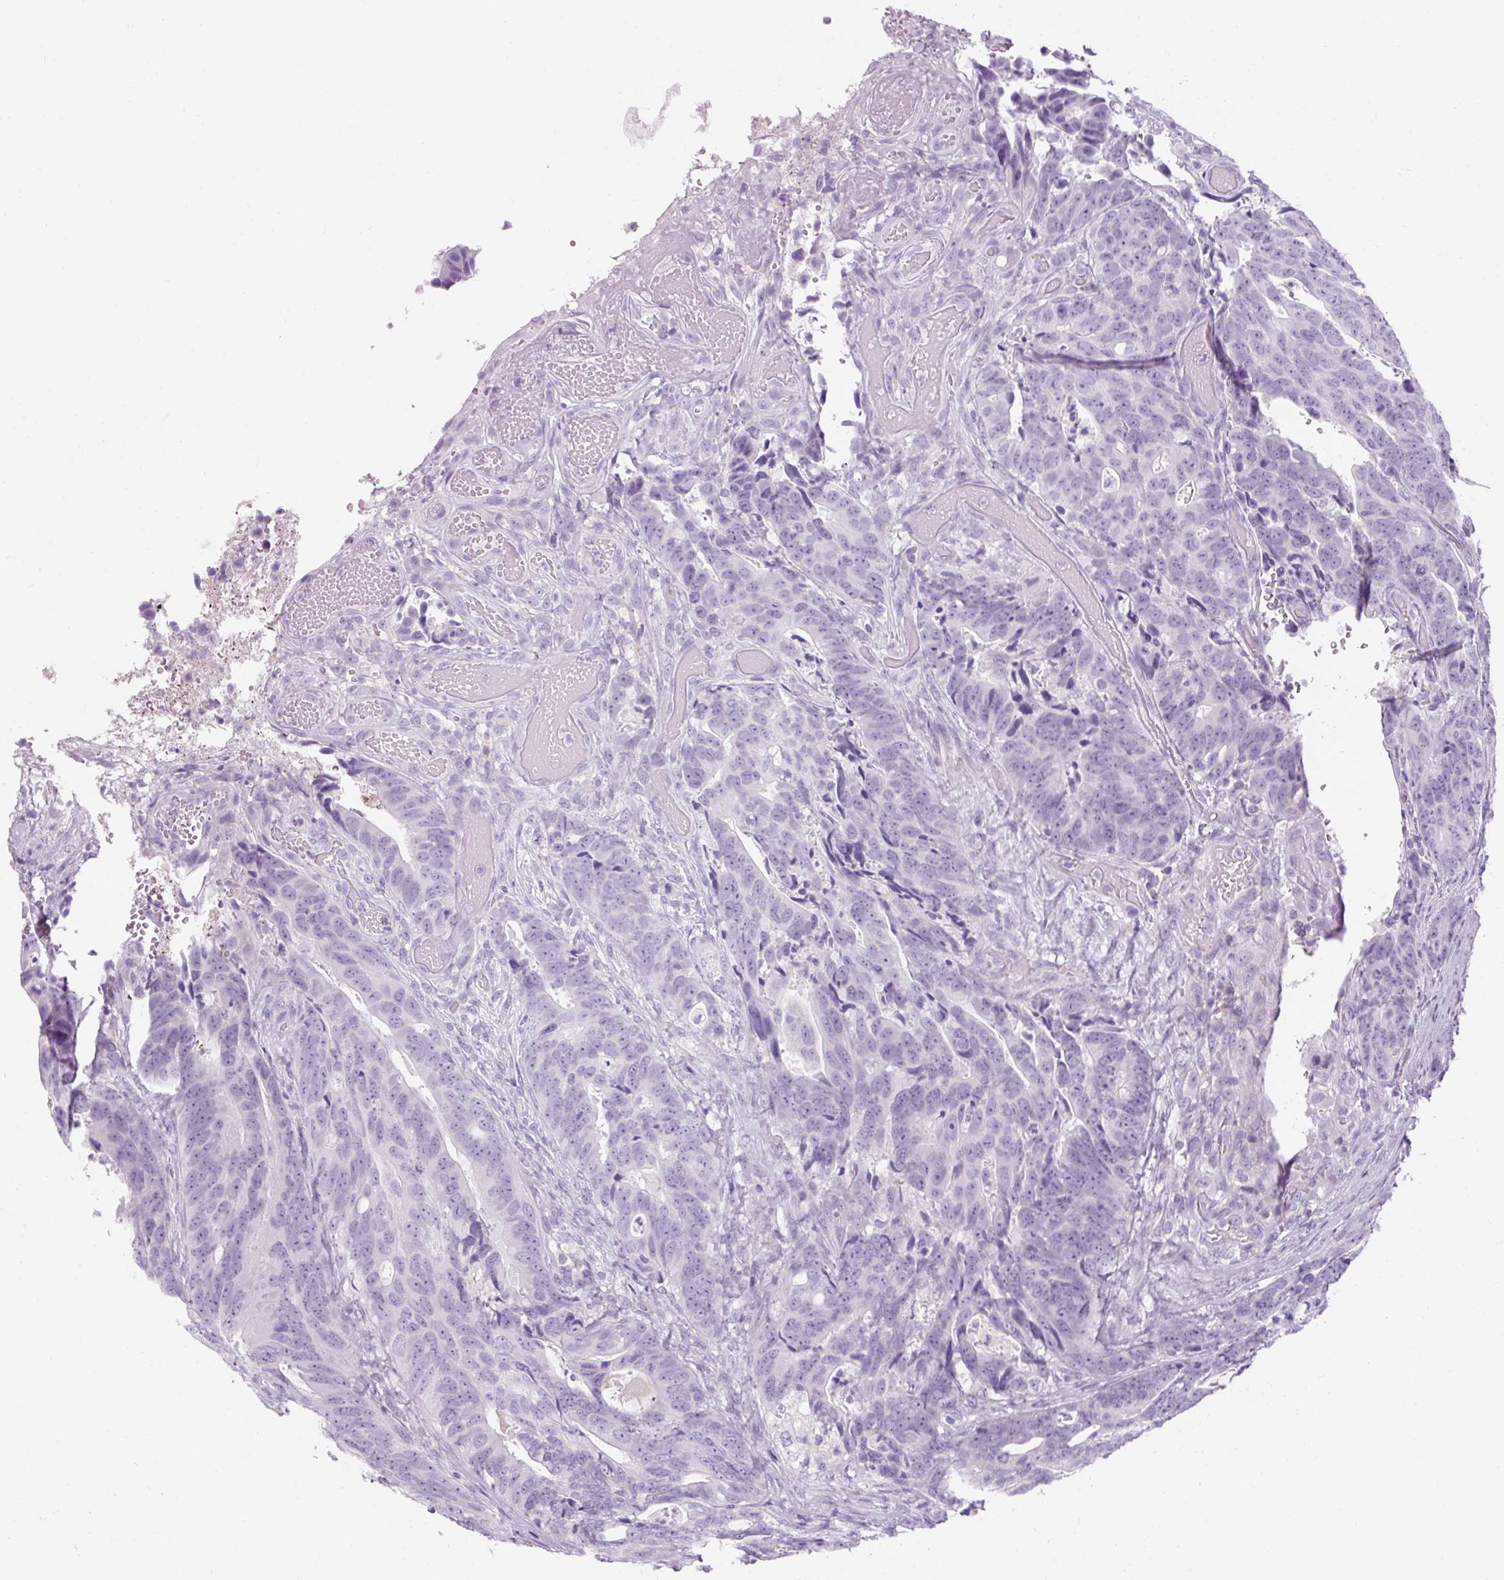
{"staining": {"intensity": "negative", "quantity": "none", "location": "none"}, "tissue": "colorectal cancer", "cell_type": "Tumor cells", "image_type": "cancer", "snomed": [{"axis": "morphology", "description": "Adenocarcinoma, NOS"}, {"axis": "topography", "description": "Colon"}], "caption": "Tumor cells are negative for brown protein staining in colorectal cancer. (DAB (3,3'-diaminobenzidine) immunohistochemistry, high magnification).", "gene": "TIGD2", "patient": {"sex": "female", "age": 82}}